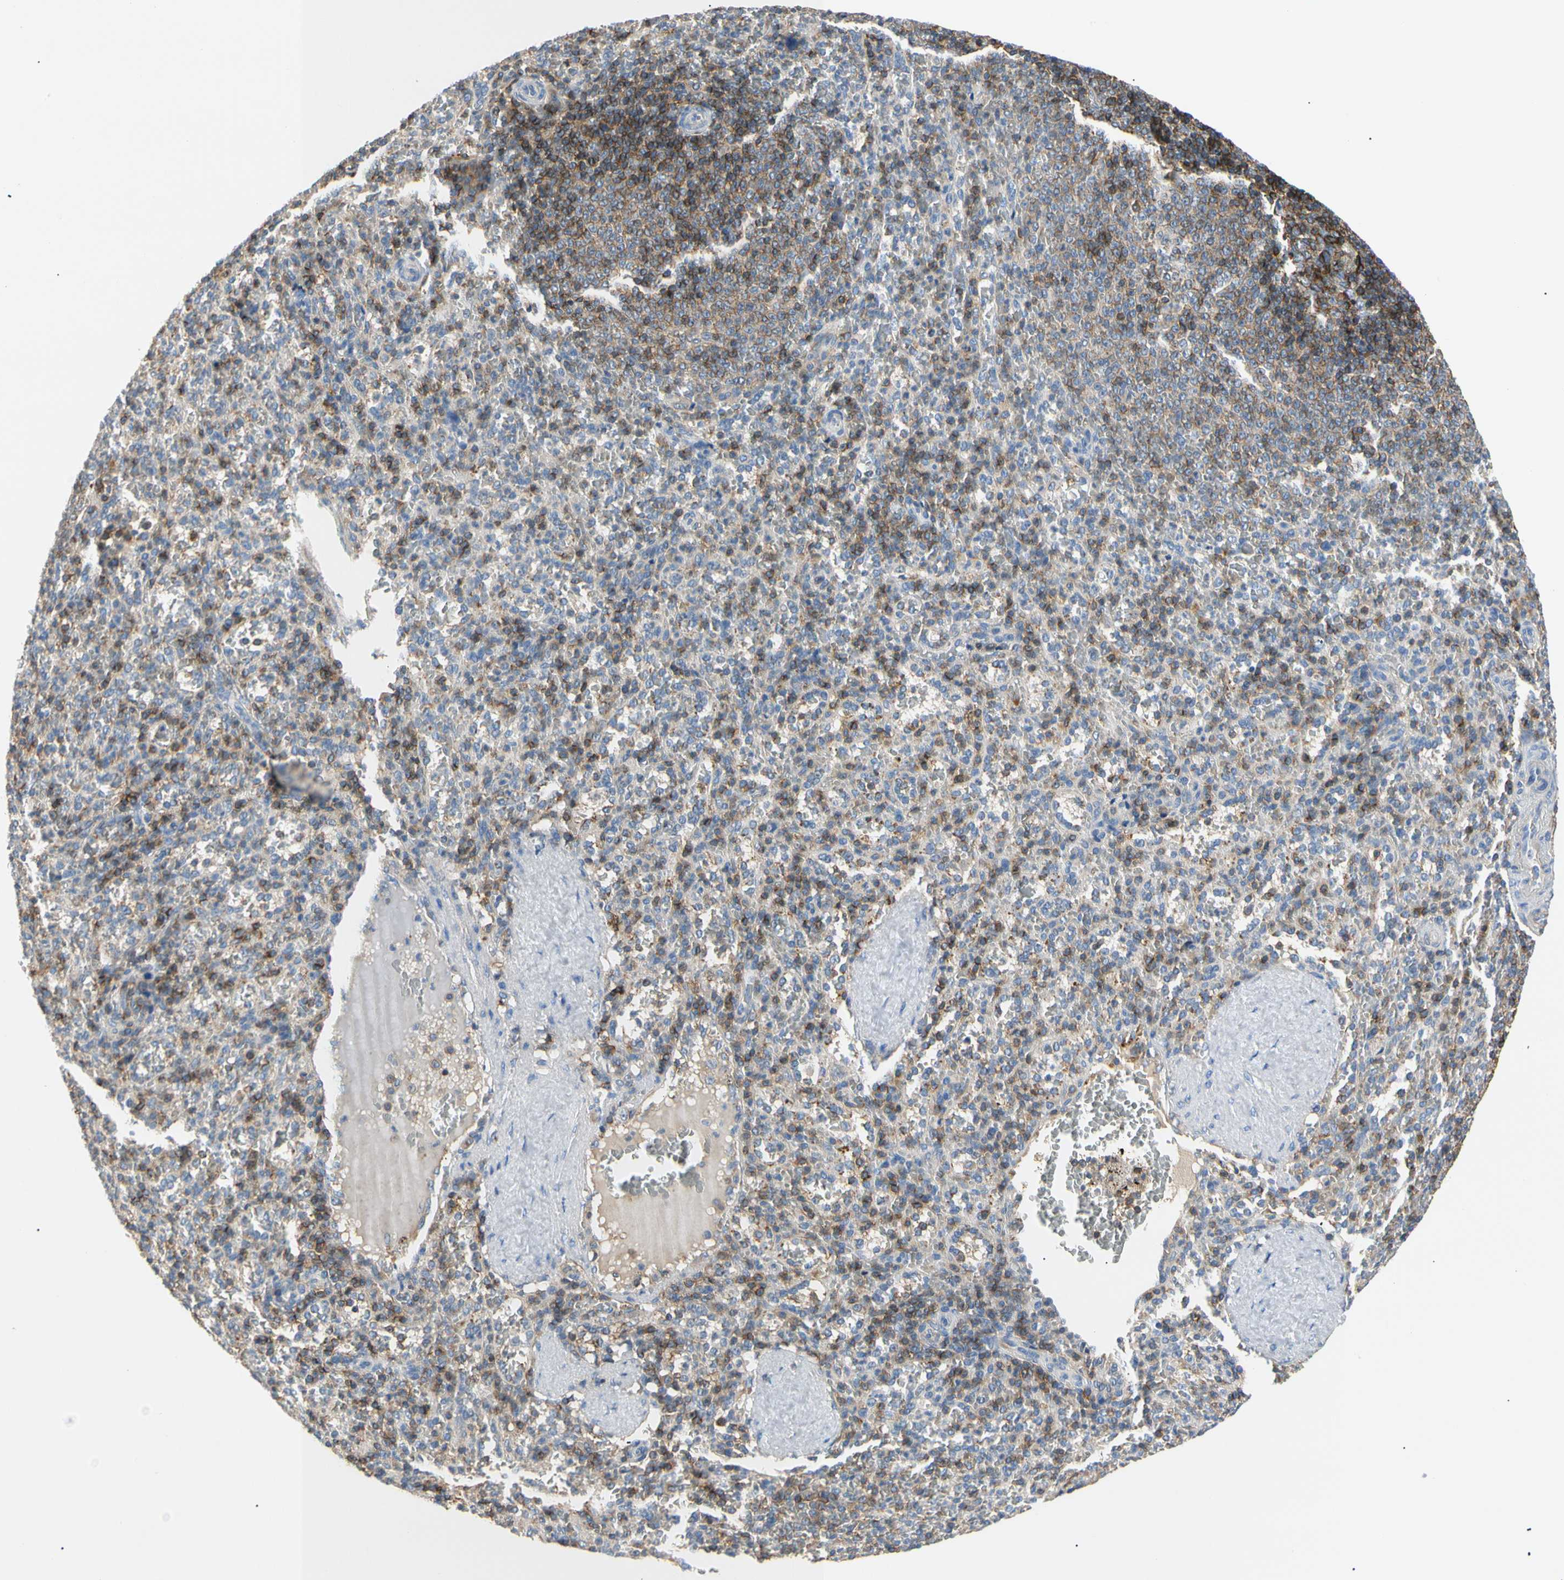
{"staining": {"intensity": "moderate", "quantity": "<25%", "location": "cytoplasmic/membranous"}, "tissue": "spleen", "cell_type": "Cells in red pulp", "image_type": "normal", "snomed": [{"axis": "morphology", "description": "Normal tissue, NOS"}, {"axis": "topography", "description": "Spleen"}], "caption": "This photomicrograph displays IHC staining of normal spleen, with low moderate cytoplasmic/membranous expression in approximately <25% of cells in red pulp.", "gene": "TNFRSF18", "patient": {"sex": "female", "age": 21}}